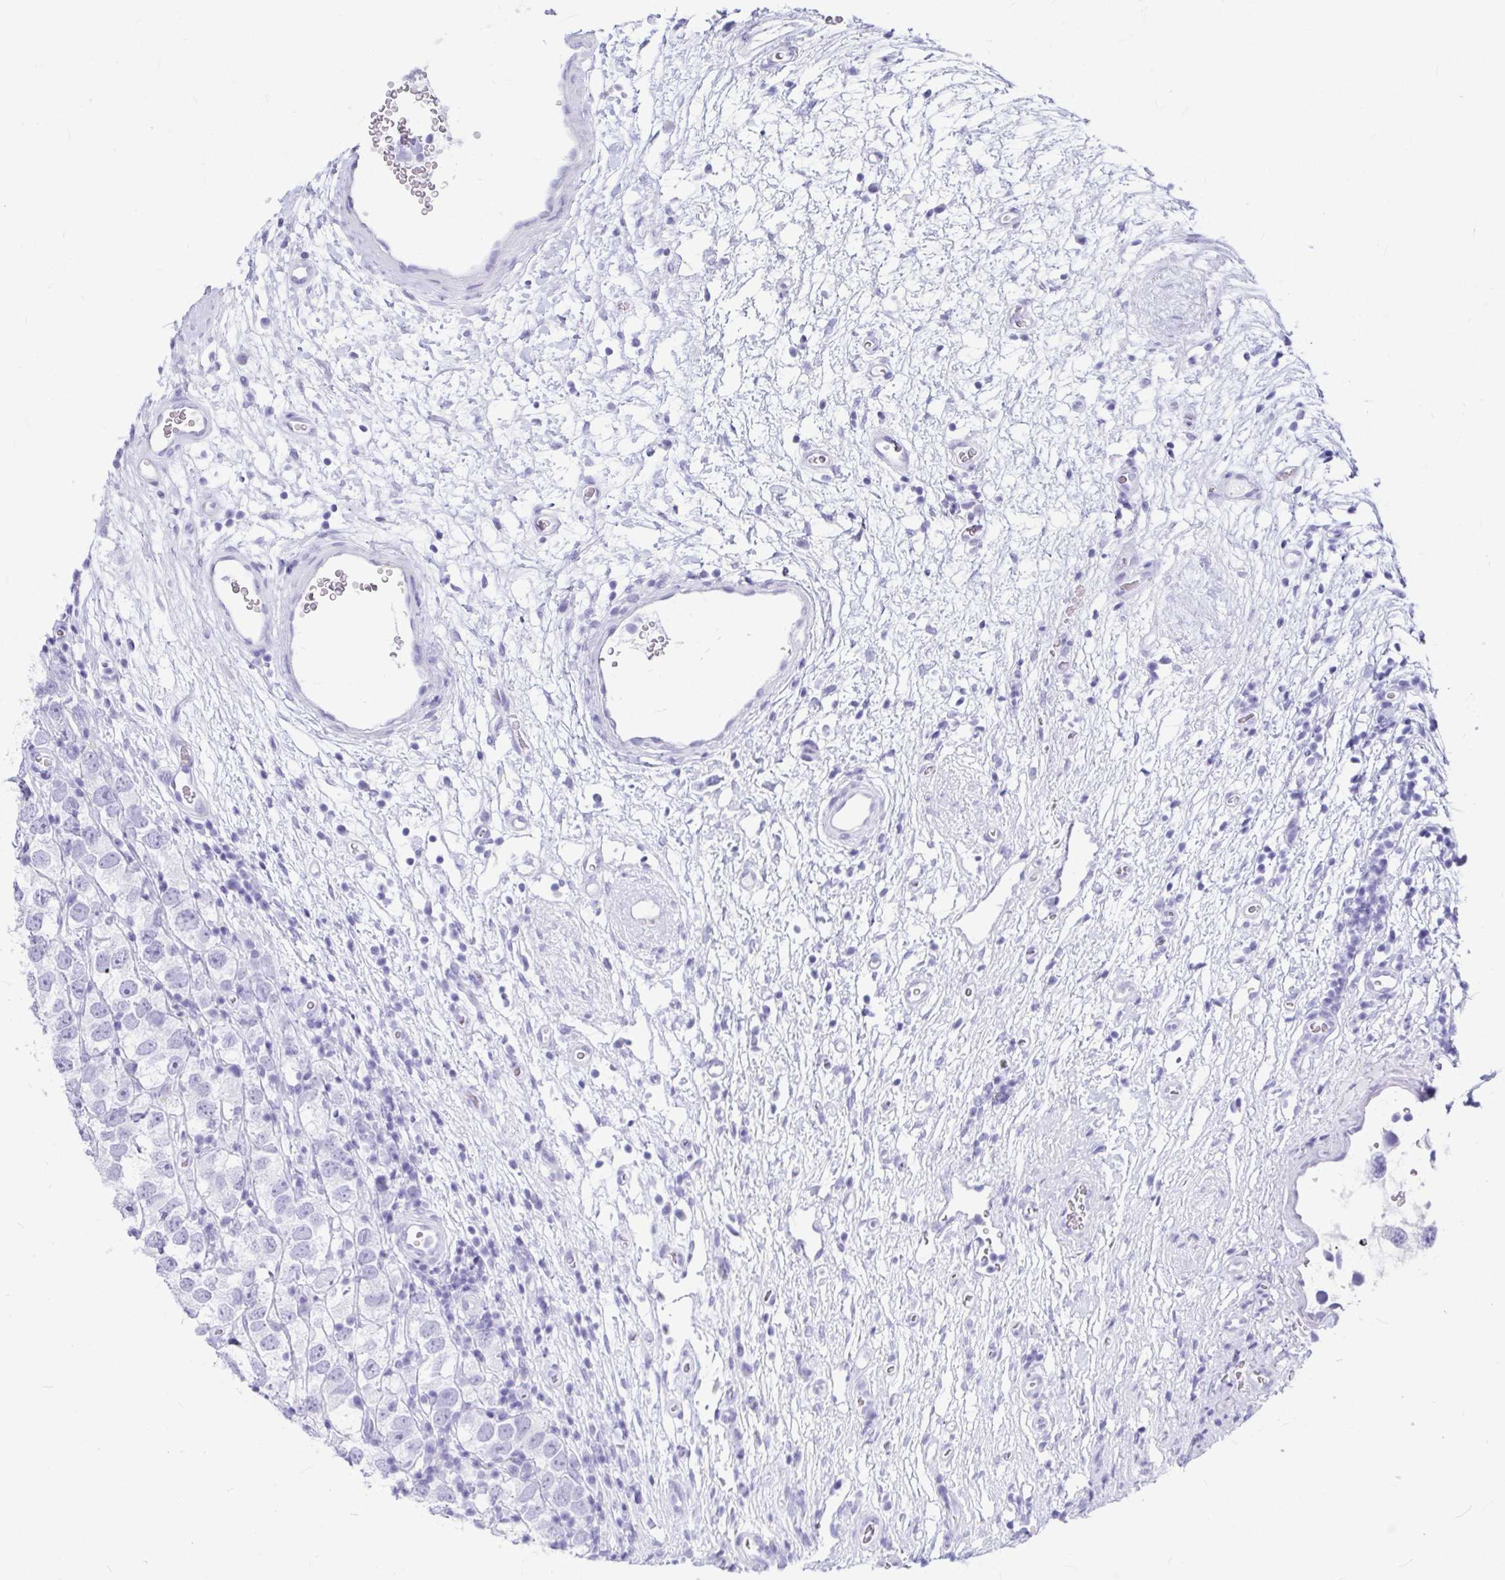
{"staining": {"intensity": "negative", "quantity": "none", "location": "none"}, "tissue": "testis cancer", "cell_type": "Tumor cells", "image_type": "cancer", "snomed": [{"axis": "morphology", "description": "Seminoma, NOS"}, {"axis": "topography", "description": "Testis"}], "caption": "Immunohistochemistry photomicrograph of neoplastic tissue: human testis seminoma stained with DAB reveals no significant protein expression in tumor cells.", "gene": "OR5J2", "patient": {"sex": "male", "age": 26}}